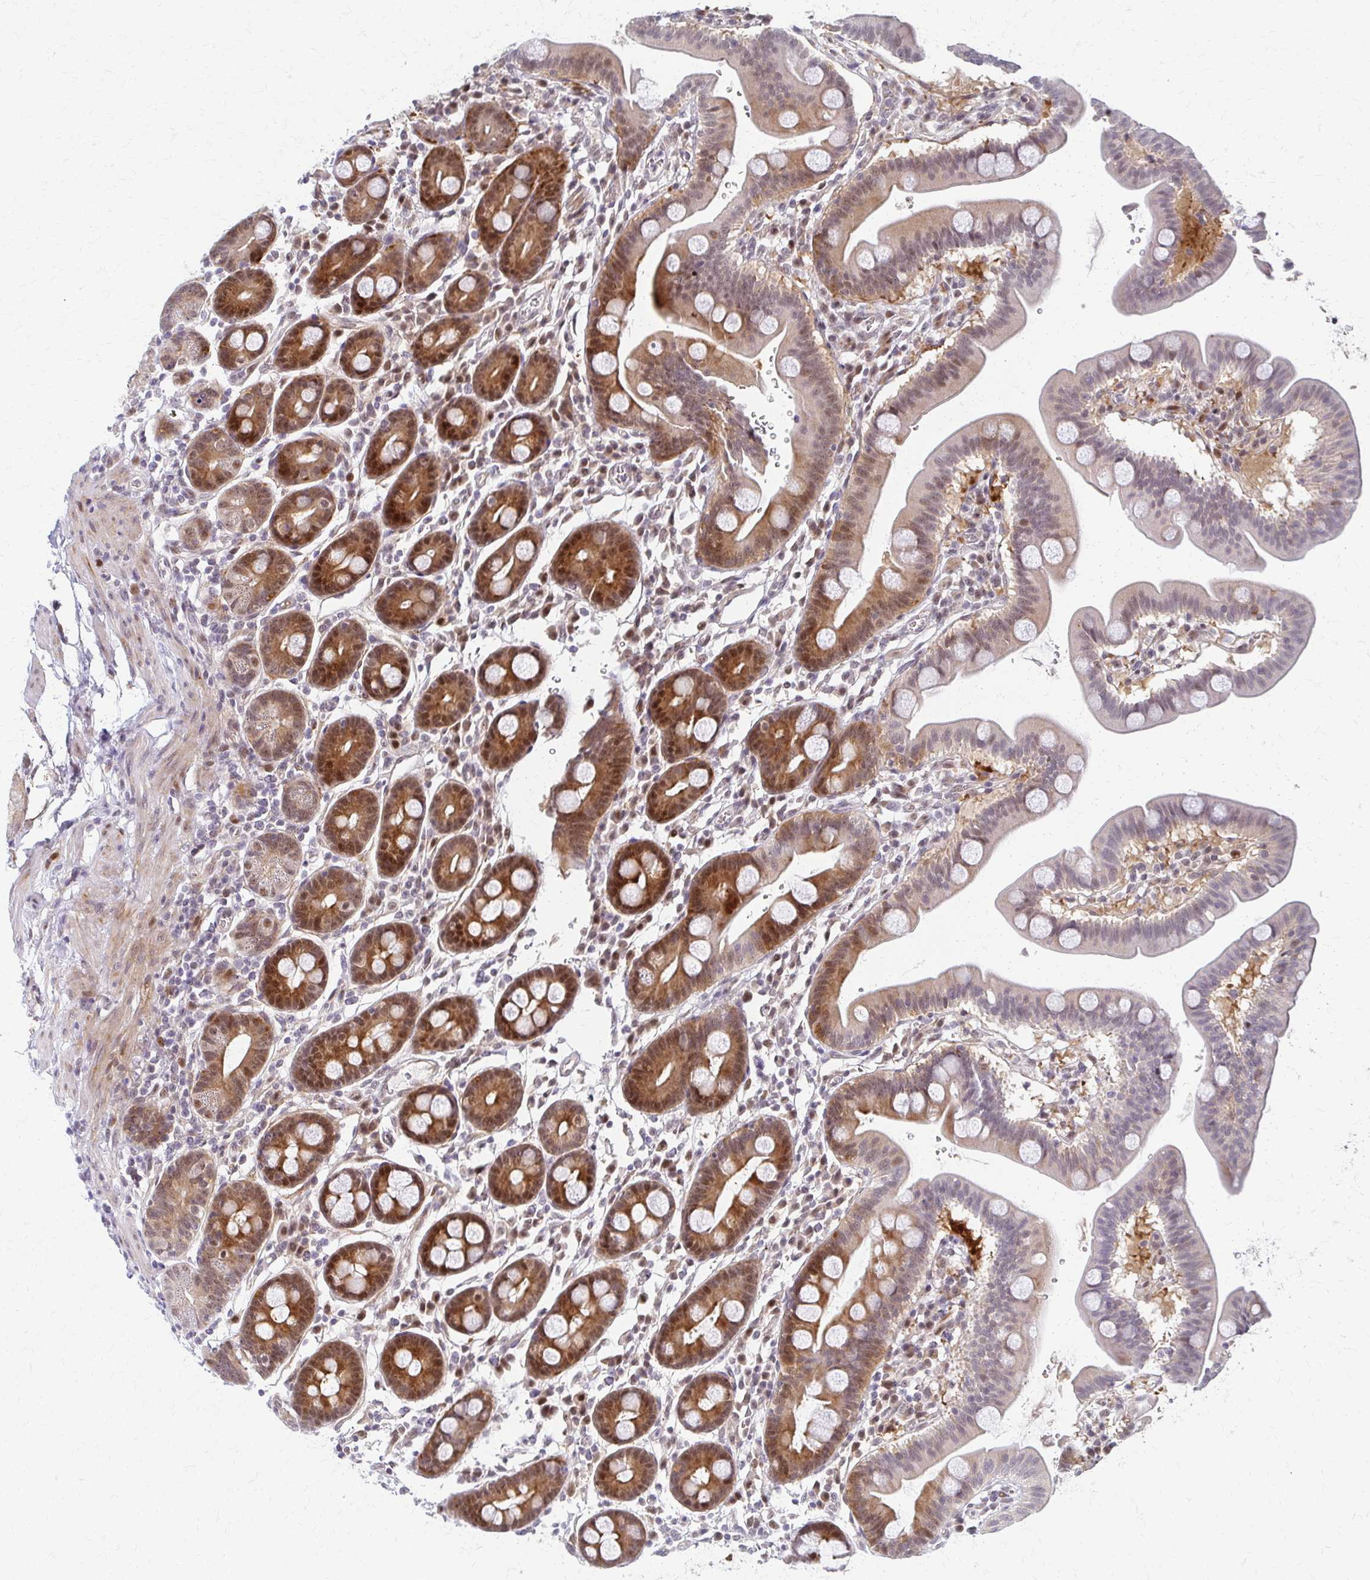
{"staining": {"intensity": "strong", "quantity": "25%-75%", "location": "cytoplasmic/membranous,nuclear"}, "tissue": "duodenum", "cell_type": "Glandular cells", "image_type": "normal", "snomed": [{"axis": "morphology", "description": "Normal tissue, NOS"}, {"axis": "topography", "description": "Duodenum"}], "caption": "Protein analysis of normal duodenum reveals strong cytoplasmic/membranous,nuclear expression in about 25%-75% of glandular cells.", "gene": "PSMD7", "patient": {"sex": "male", "age": 59}}